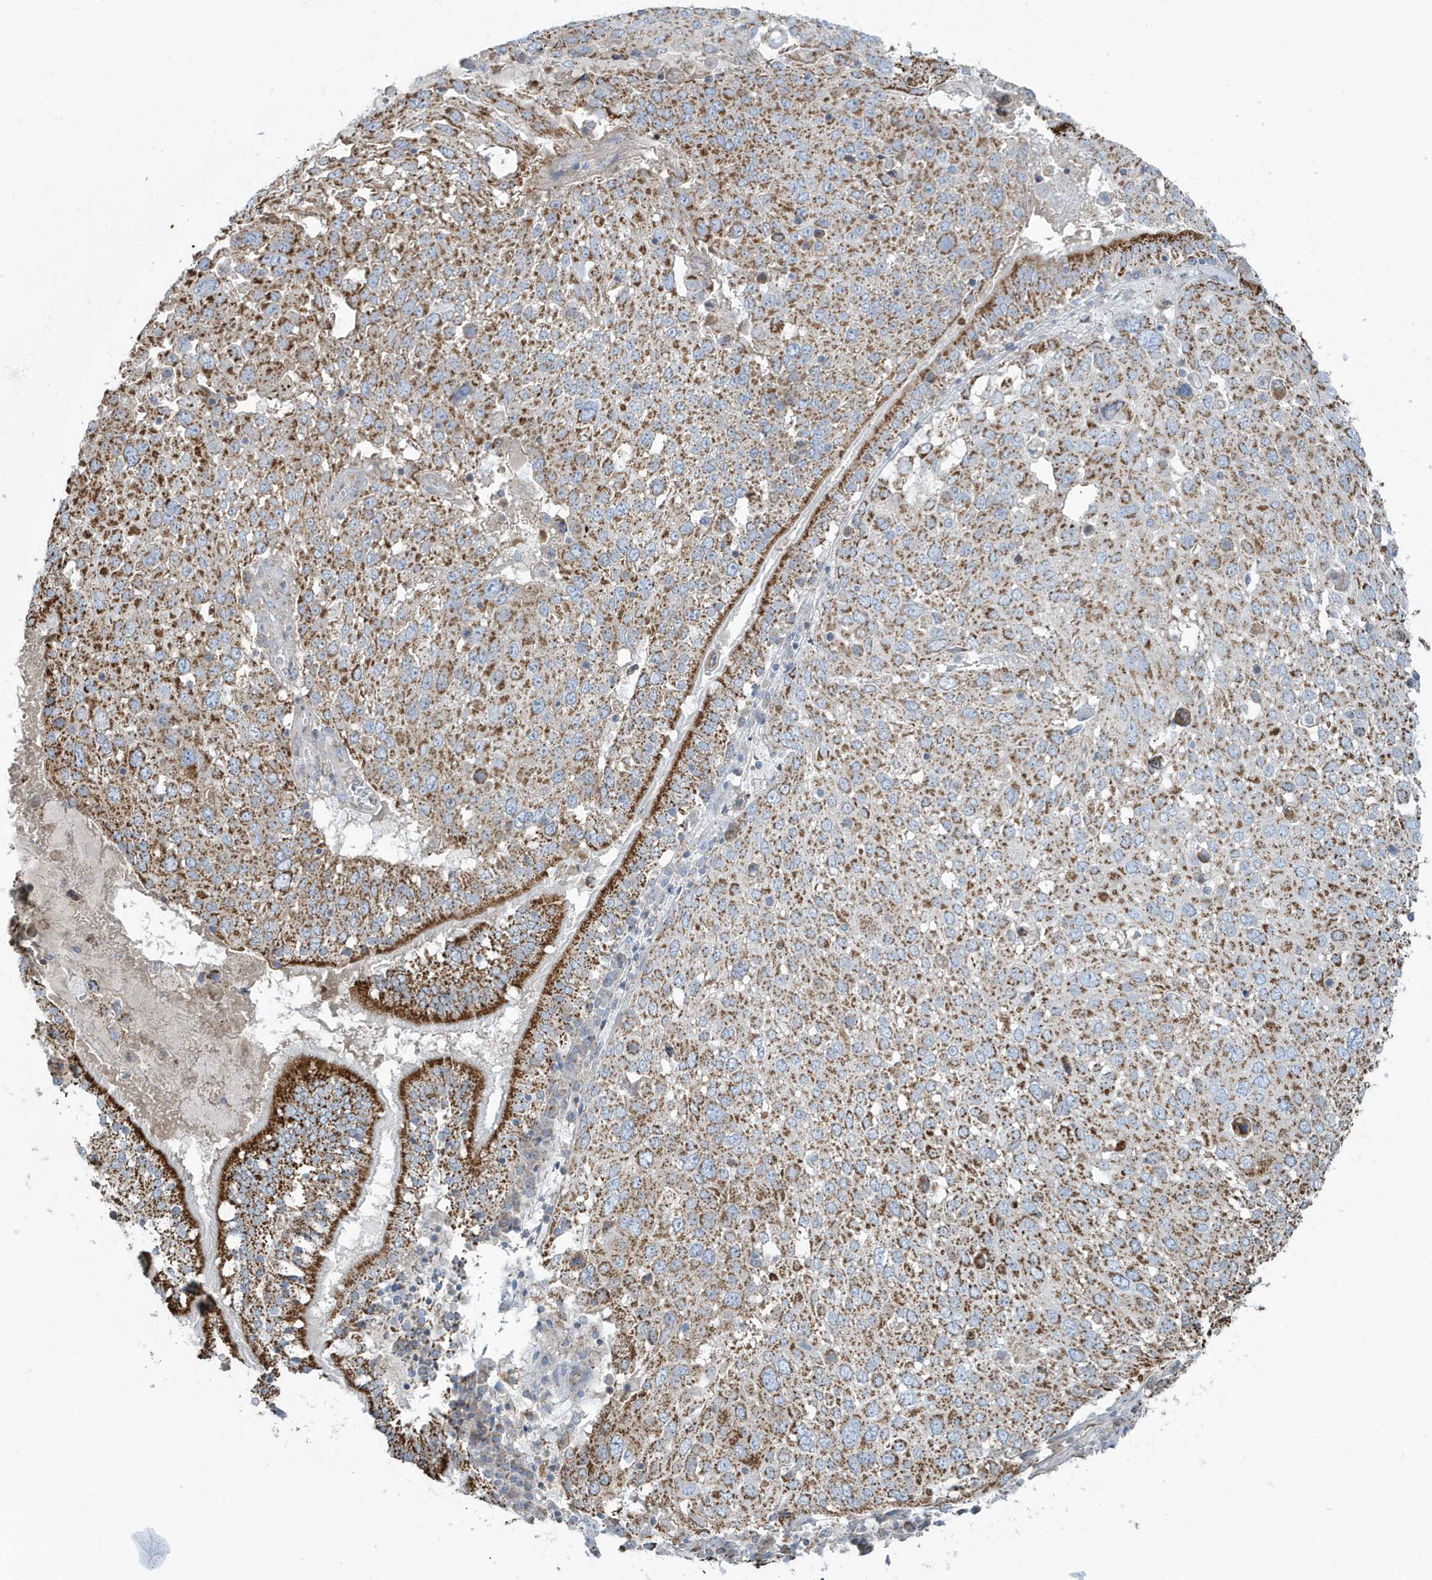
{"staining": {"intensity": "strong", "quantity": ">75%", "location": "cytoplasmic/membranous"}, "tissue": "lung cancer", "cell_type": "Tumor cells", "image_type": "cancer", "snomed": [{"axis": "morphology", "description": "Squamous cell carcinoma, NOS"}, {"axis": "topography", "description": "Lung"}], "caption": "Immunohistochemical staining of squamous cell carcinoma (lung) exhibits high levels of strong cytoplasmic/membranous positivity in approximately >75% of tumor cells. (DAB IHC with brightfield microscopy, high magnification).", "gene": "RAB11FIP3", "patient": {"sex": "male", "age": 65}}